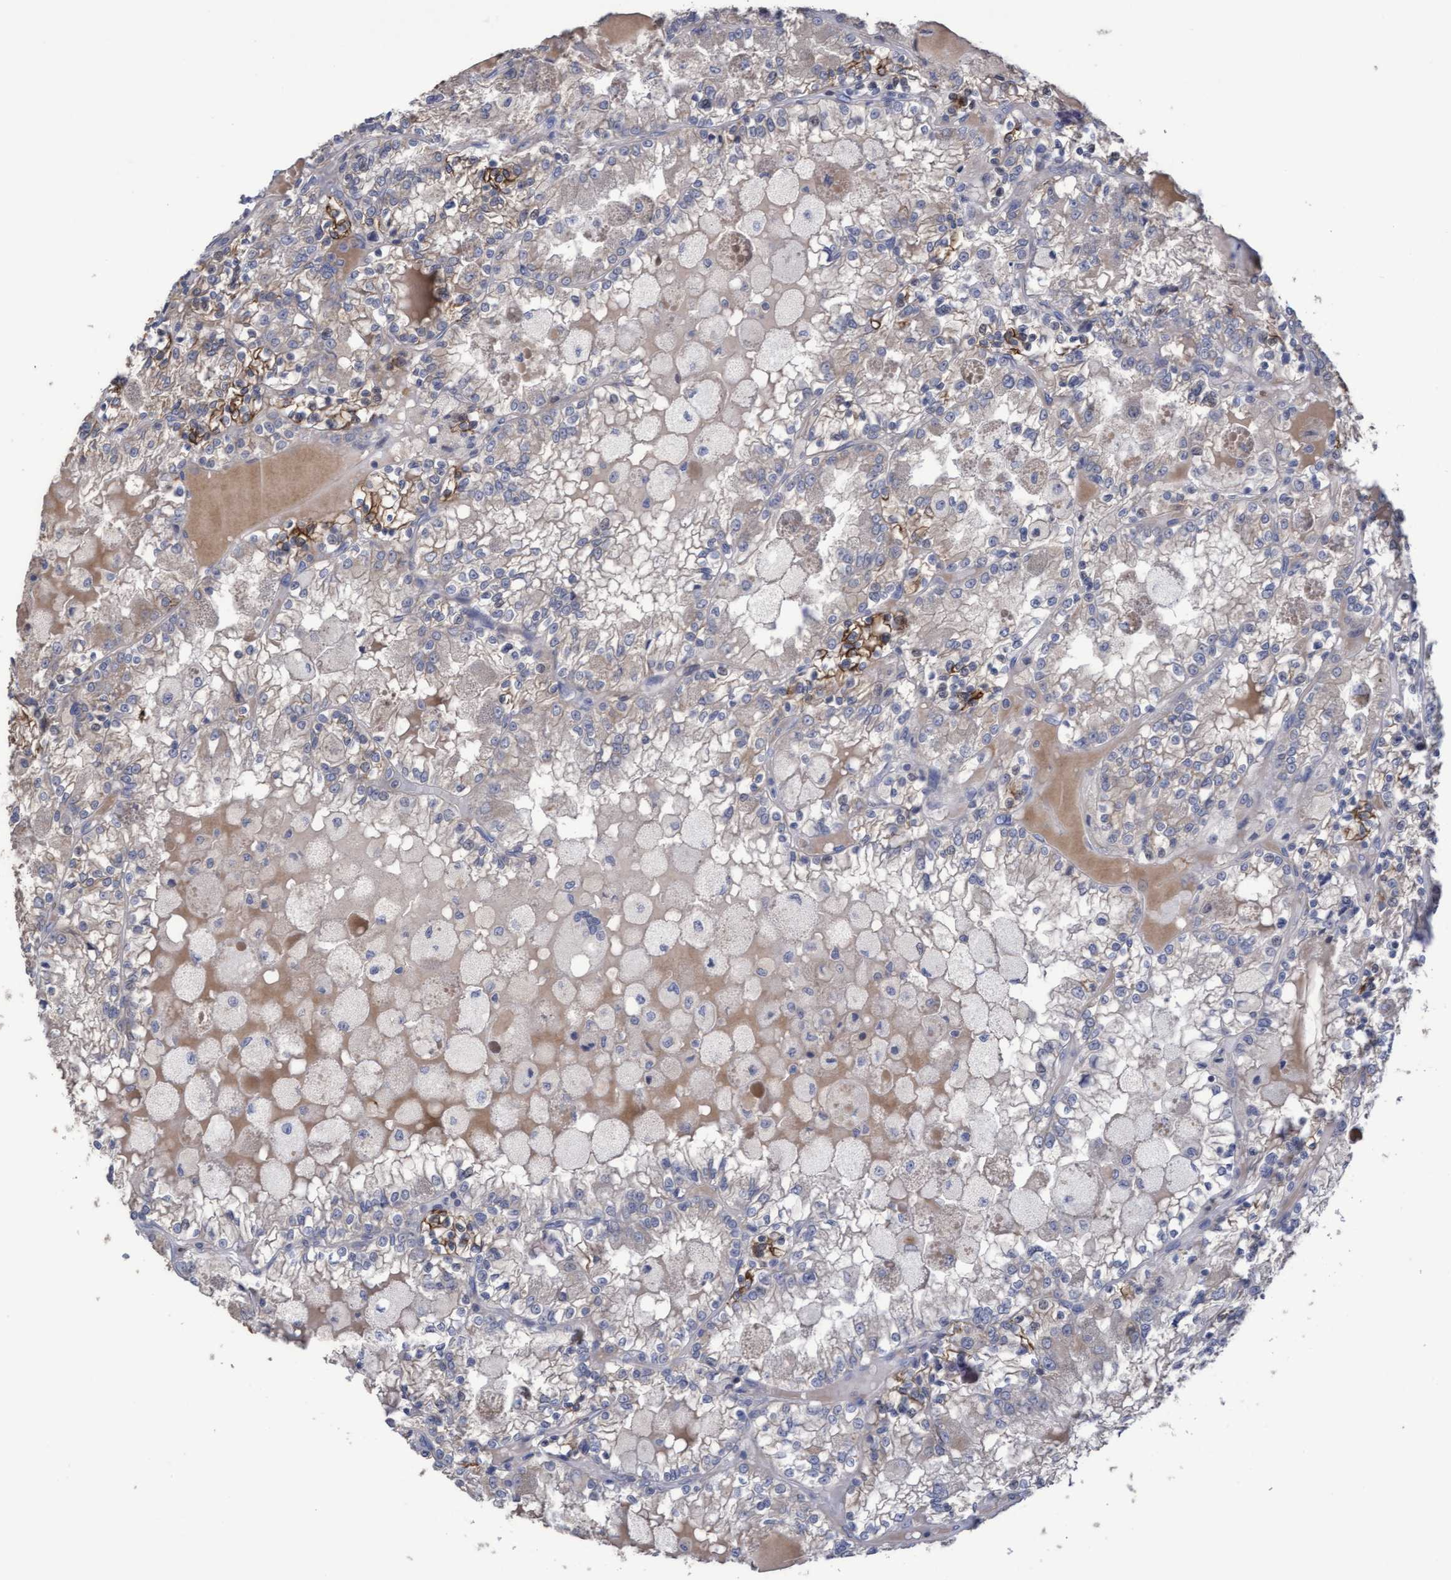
{"staining": {"intensity": "moderate", "quantity": "<25%", "location": "cytoplasmic/membranous"}, "tissue": "renal cancer", "cell_type": "Tumor cells", "image_type": "cancer", "snomed": [{"axis": "morphology", "description": "Adenocarcinoma, NOS"}, {"axis": "topography", "description": "Kidney"}], "caption": "Renal adenocarcinoma stained with a brown dye shows moderate cytoplasmic/membranous positive staining in about <25% of tumor cells.", "gene": "KRT24", "patient": {"sex": "female", "age": 56}}